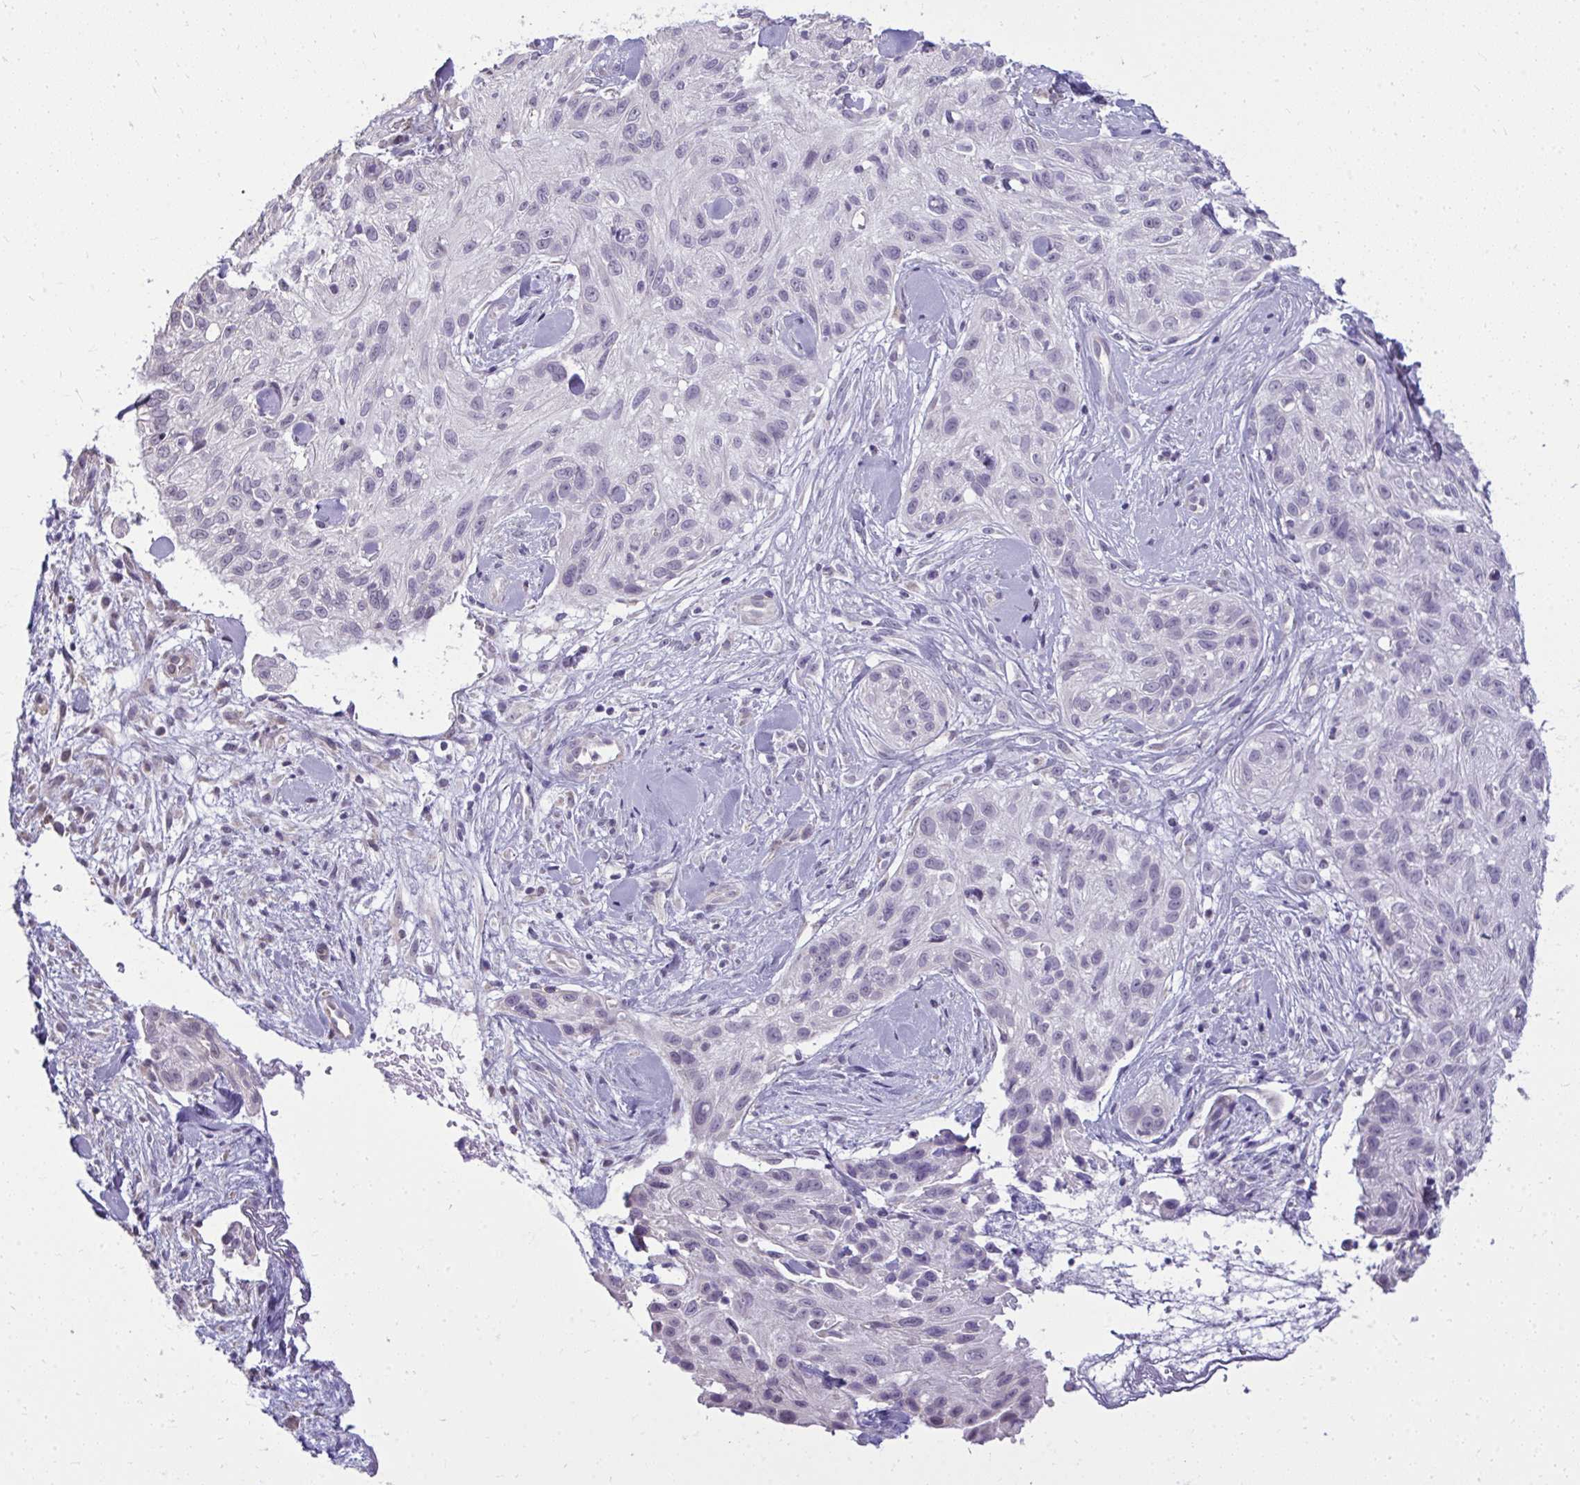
{"staining": {"intensity": "negative", "quantity": "none", "location": "none"}, "tissue": "skin cancer", "cell_type": "Tumor cells", "image_type": "cancer", "snomed": [{"axis": "morphology", "description": "Squamous cell carcinoma, NOS"}, {"axis": "topography", "description": "Skin"}], "caption": "Immunohistochemistry image of human skin squamous cell carcinoma stained for a protein (brown), which exhibits no positivity in tumor cells. (Stains: DAB (3,3'-diaminobenzidine) IHC with hematoxylin counter stain, Microscopy: brightfield microscopy at high magnification).", "gene": "NPPA", "patient": {"sex": "male", "age": 82}}